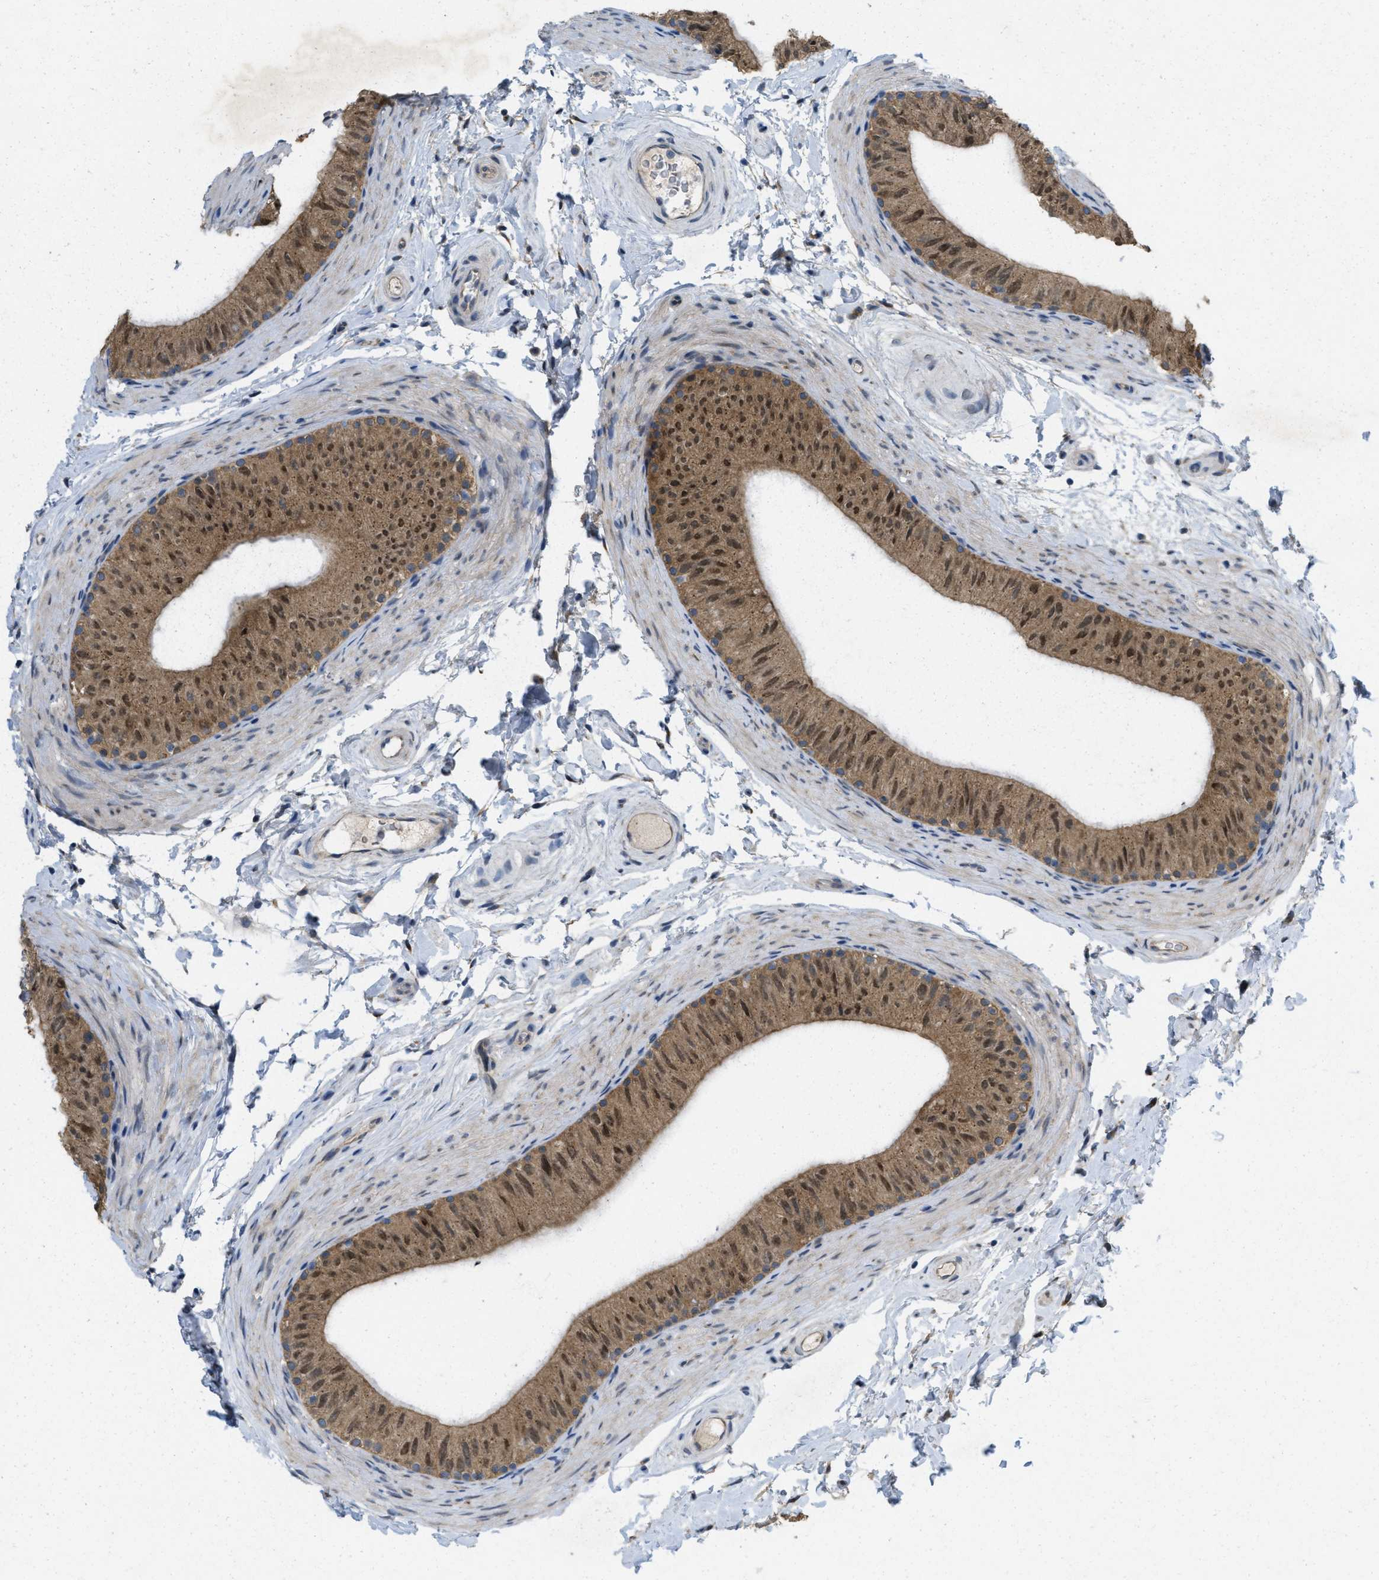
{"staining": {"intensity": "moderate", "quantity": ">75%", "location": "cytoplasmic/membranous,nuclear"}, "tissue": "epididymis", "cell_type": "Glandular cells", "image_type": "normal", "snomed": [{"axis": "morphology", "description": "Normal tissue, NOS"}, {"axis": "topography", "description": "Epididymis"}], "caption": "High-magnification brightfield microscopy of benign epididymis stained with DAB (3,3'-diaminobenzidine) (brown) and counterstained with hematoxylin (blue). glandular cells exhibit moderate cytoplasmic/membranous,nuclear expression is seen in approximately>75% of cells. (Brightfield microscopy of DAB IHC at high magnification).", "gene": "IFNLR1", "patient": {"sex": "male", "age": 34}}